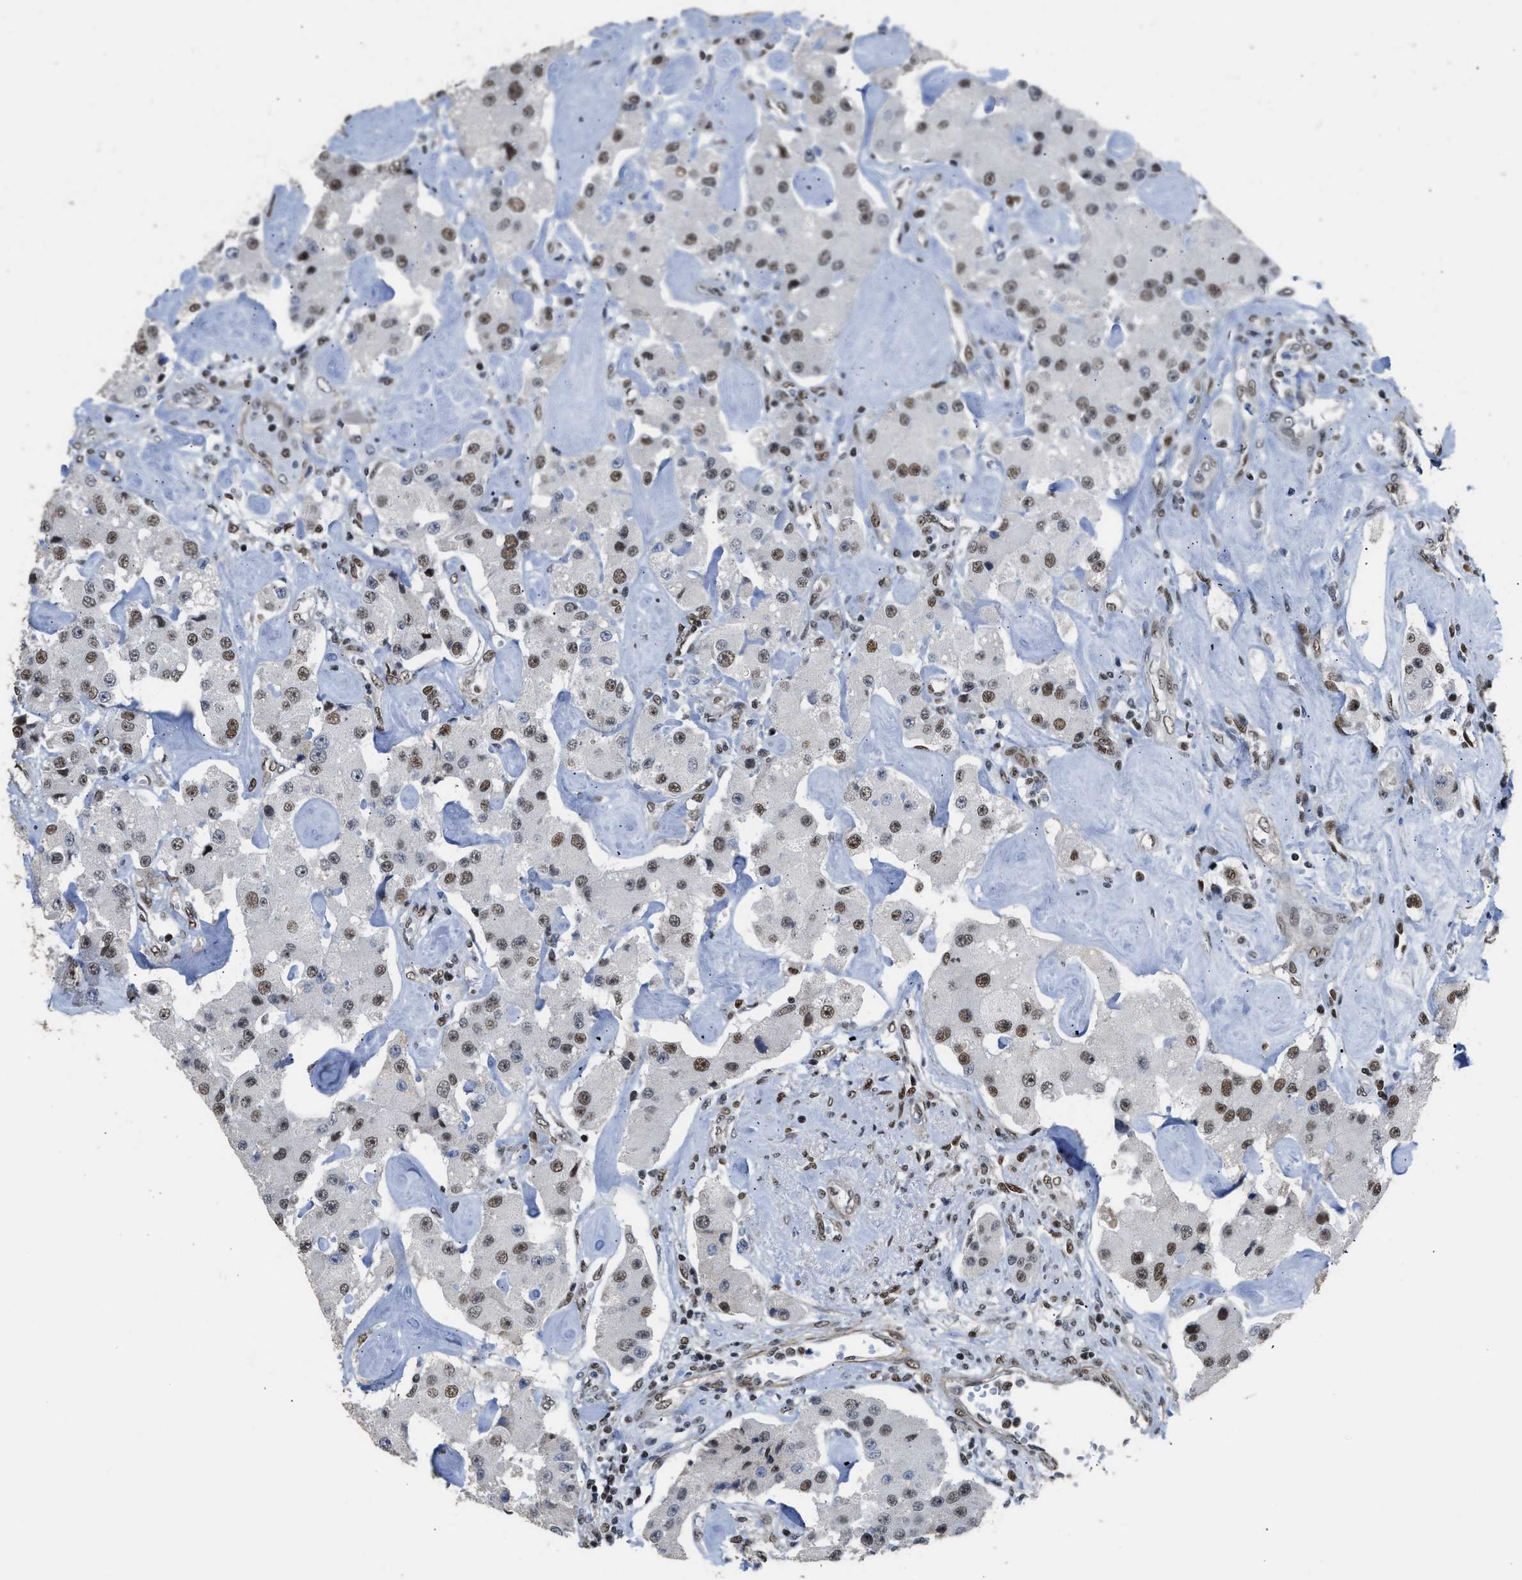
{"staining": {"intensity": "moderate", "quantity": ">75%", "location": "nuclear"}, "tissue": "carcinoid", "cell_type": "Tumor cells", "image_type": "cancer", "snomed": [{"axis": "morphology", "description": "Carcinoid, malignant, NOS"}, {"axis": "topography", "description": "Pancreas"}], "caption": "Carcinoid stained with a protein marker exhibits moderate staining in tumor cells.", "gene": "SCAF4", "patient": {"sex": "male", "age": 41}}